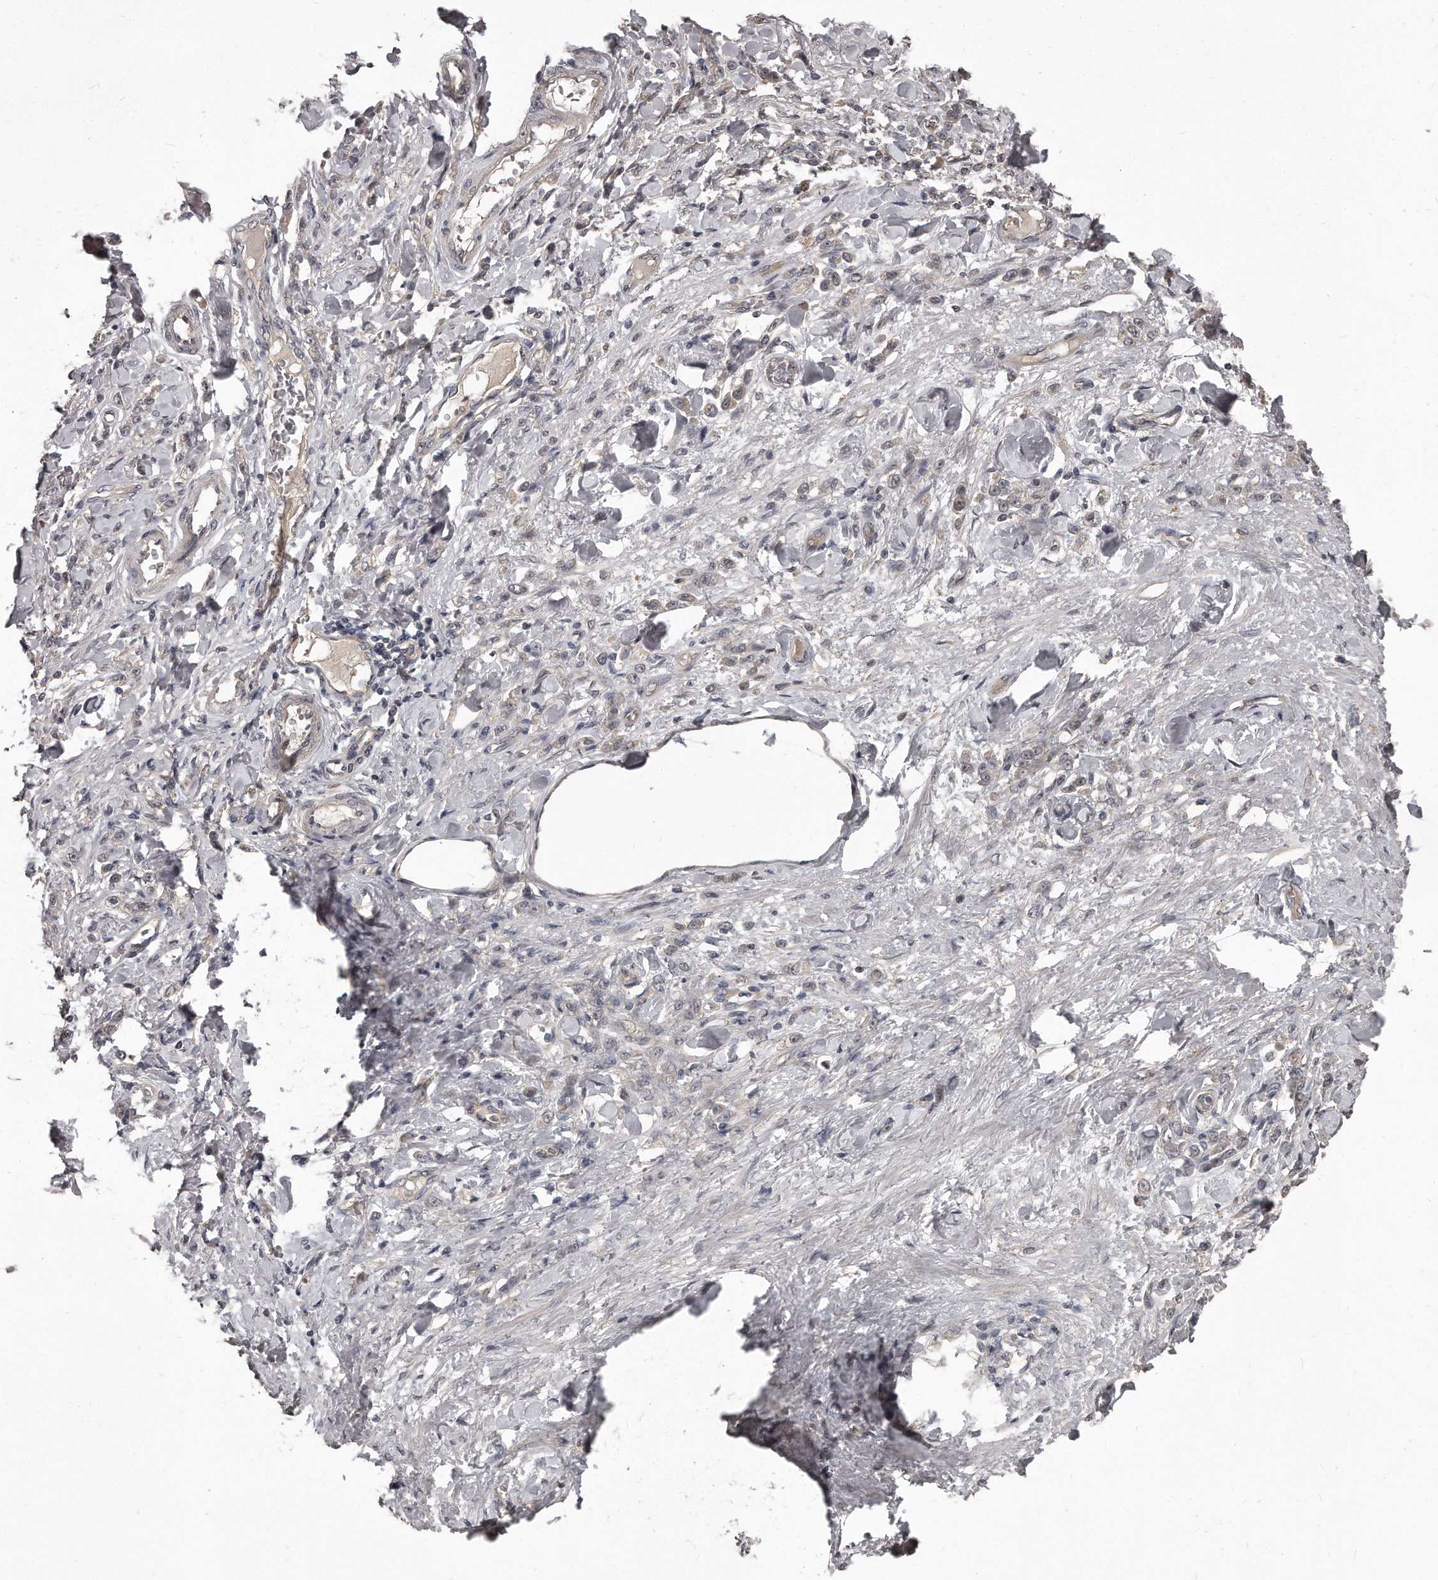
{"staining": {"intensity": "negative", "quantity": "none", "location": "none"}, "tissue": "stomach cancer", "cell_type": "Tumor cells", "image_type": "cancer", "snomed": [{"axis": "morphology", "description": "Normal tissue, NOS"}, {"axis": "morphology", "description": "Adenocarcinoma, NOS"}, {"axis": "topography", "description": "Stomach"}], "caption": "Histopathology image shows no protein staining in tumor cells of stomach cancer (adenocarcinoma) tissue. (Stains: DAB immunohistochemistry with hematoxylin counter stain, Microscopy: brightfield microscopy at high magnification).", "gene": "GRB10", "patient": {"sex": "male", "age": 82}}